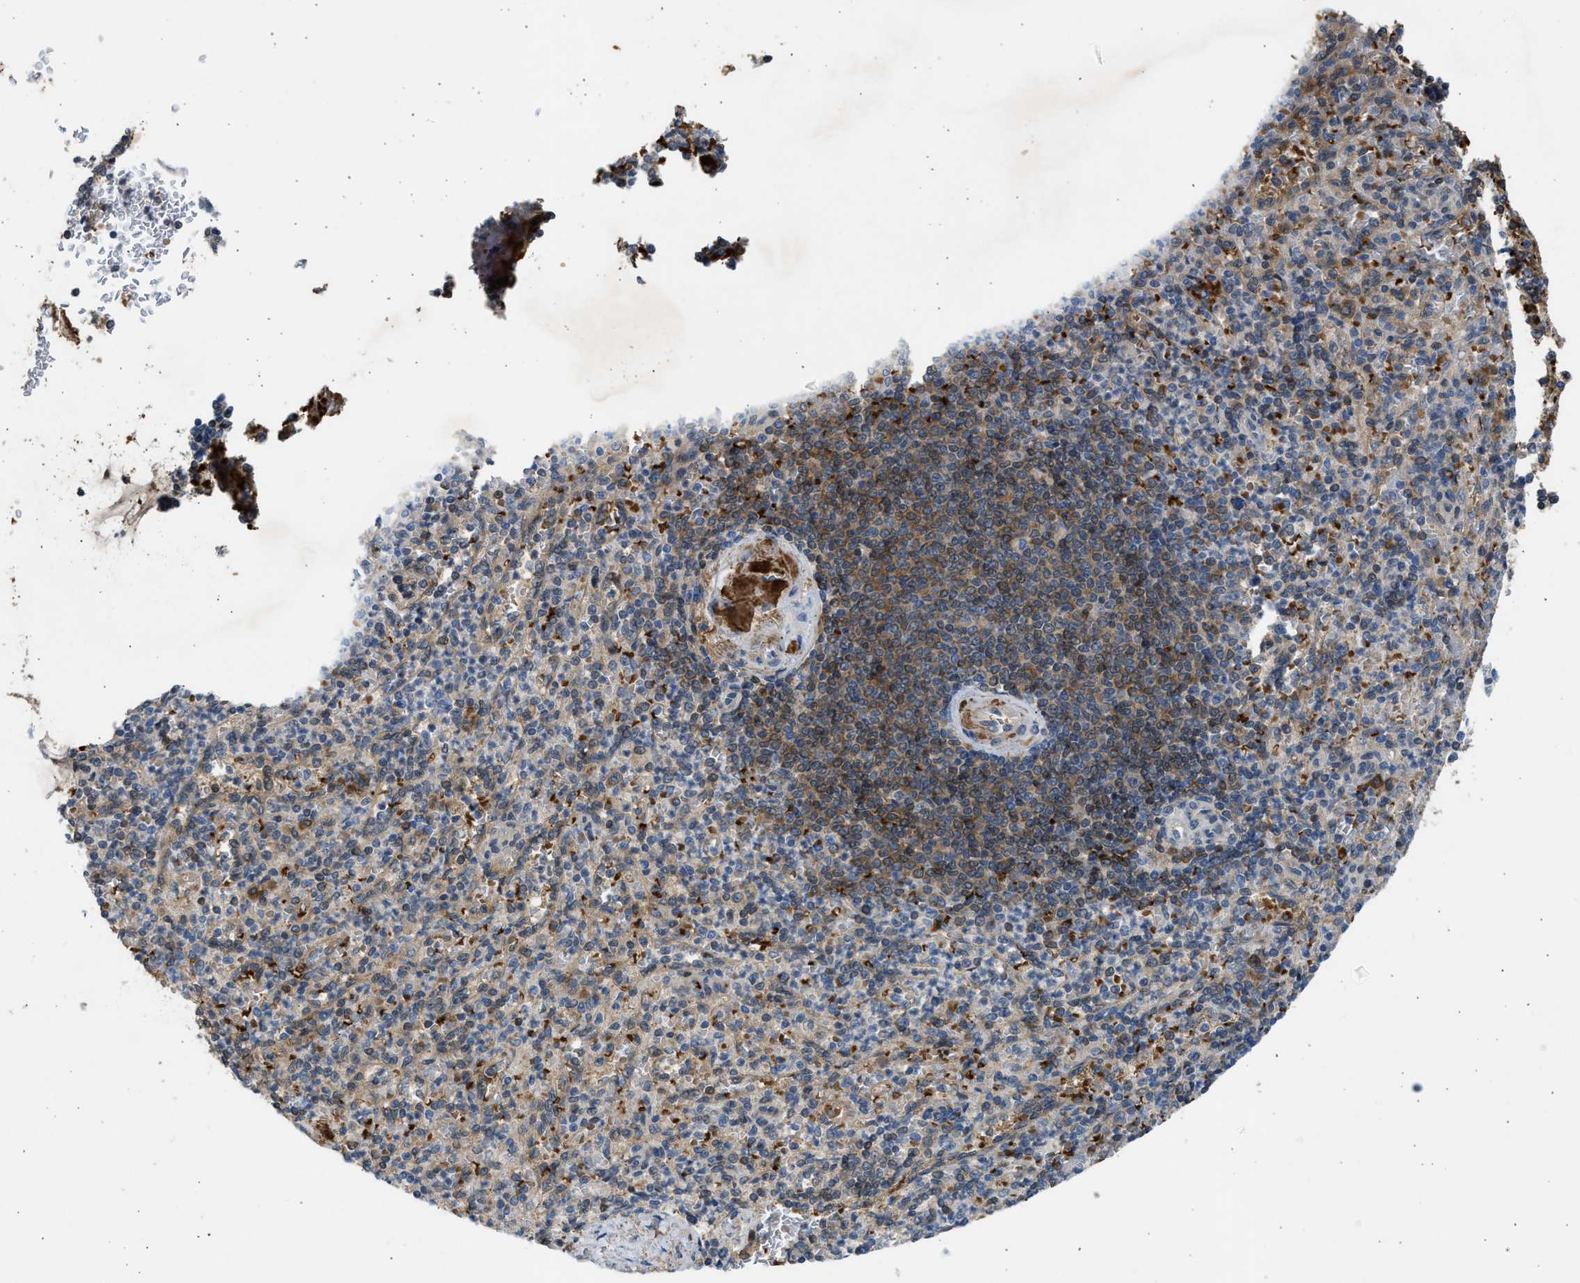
{"staining": {"intensity": "moderate", "quantity": "<25%", "location": "cytoplasmic/membranous"}, "tissue": "spleen", "cell_type": "Cells in red pulp", "image_type": "normal", "snomed": [{"axis": "morphology", "description": "Normal tissue, NOS"}, {"axis": "topography", "description": "Spleen"}], "caption": "An IHC histopathology image of unremarkable tissue is shown. Protein staining in brown shows moderate cytoplasmic/membranous positivity in spleen within cells in red pulp.", "gene": "MAPK7", "patient": {"sex": "female", "age": 74}}